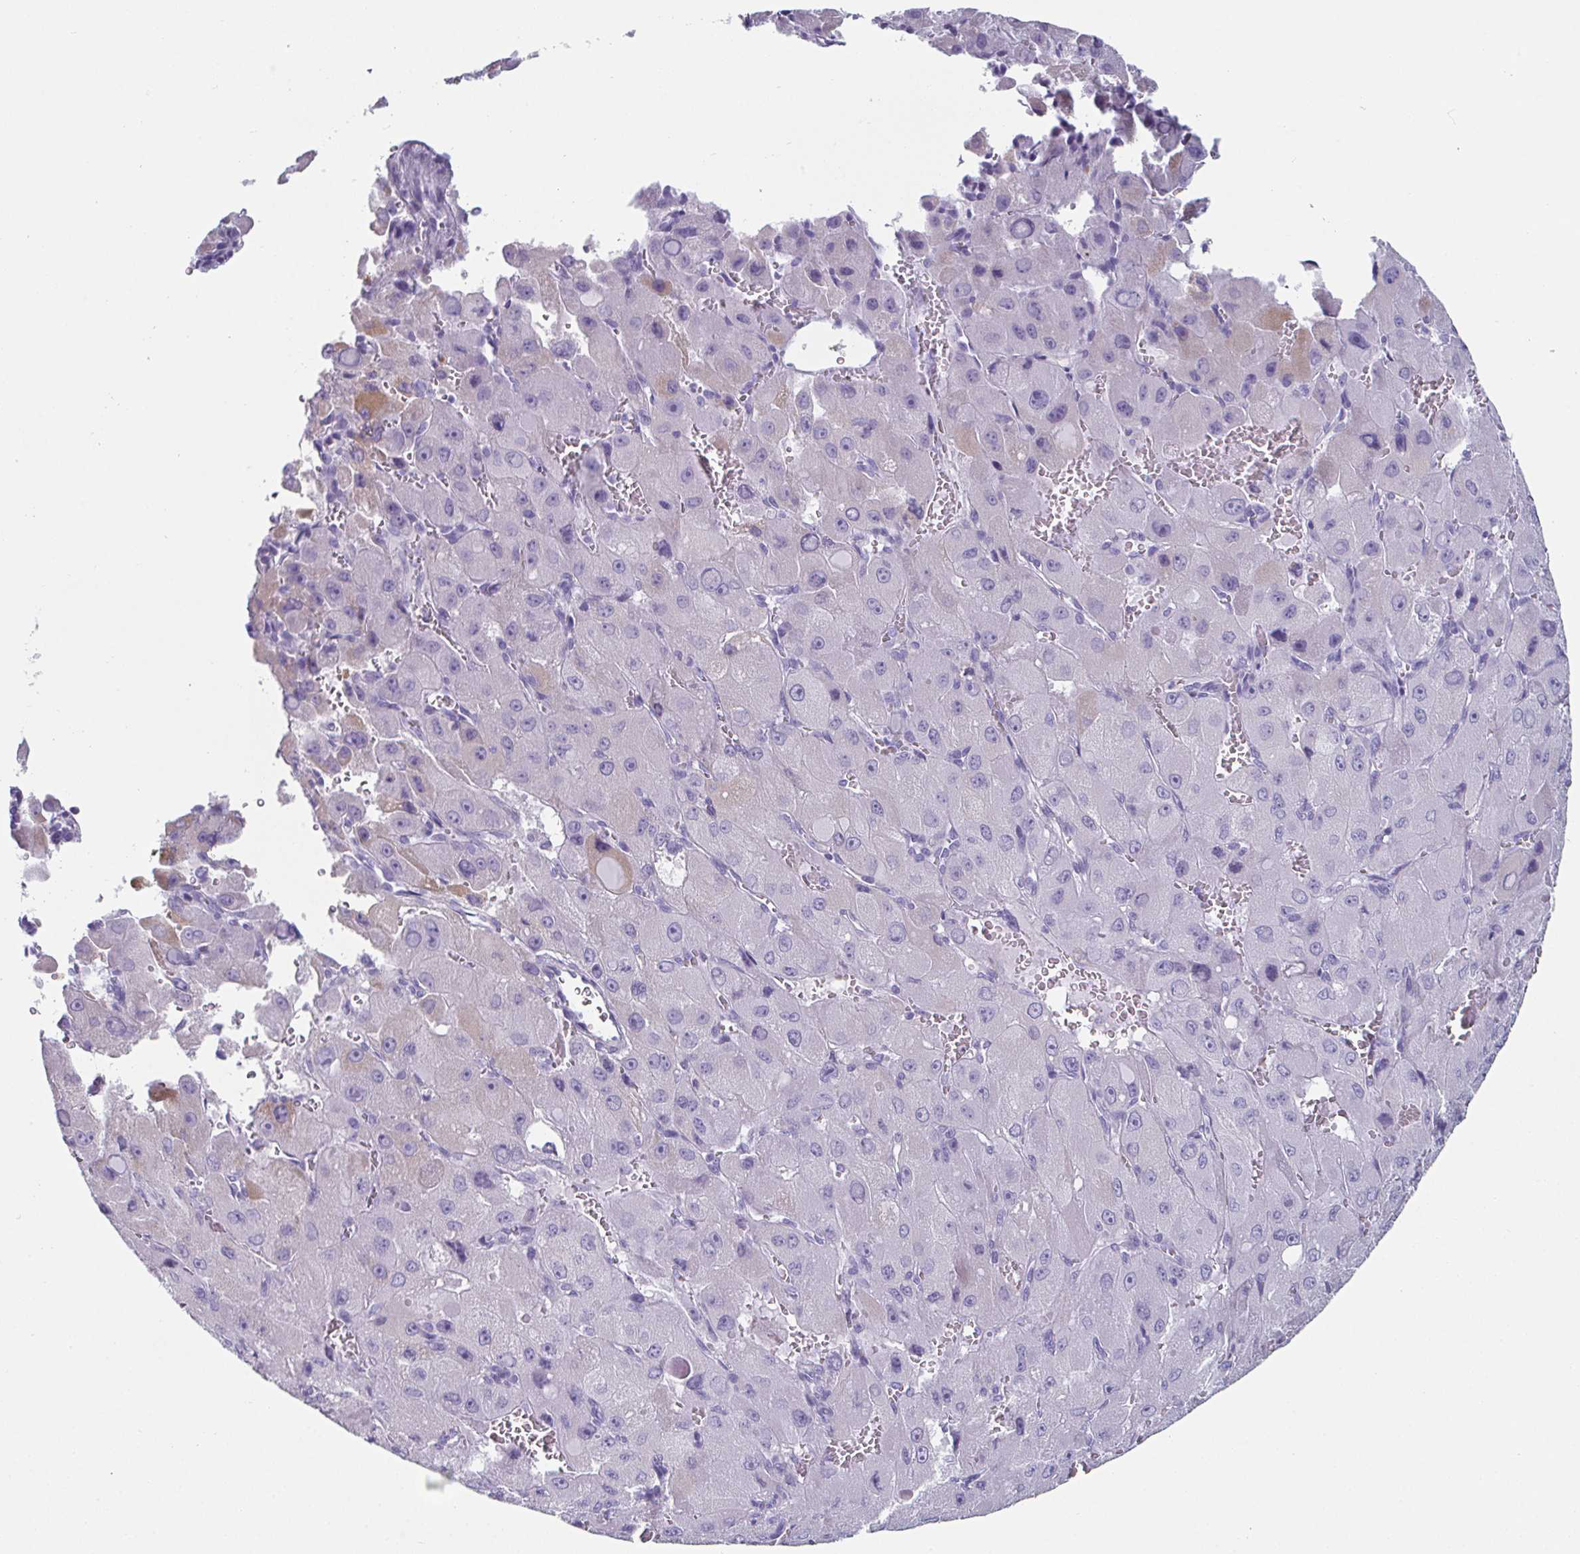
{"staining": {"intensity": "negative", "quantity": "none", "location": "none"}, "tissue": "liver cancer", "cell_type": "Tumor cells", "image_type": "cancer", "snomed": [{"axis": "morphology", "description": "Carcinoma, Hepatocellular, NOS"}, {"axis": "topography", "description": "Liver"}], "caption": "Human hepatocellular carcinoma (liver) stained for a protein using IHC reveals no expression in tumor cells.", "gene": "CREG2", "patient": {"sex": "male", "age": 27}}